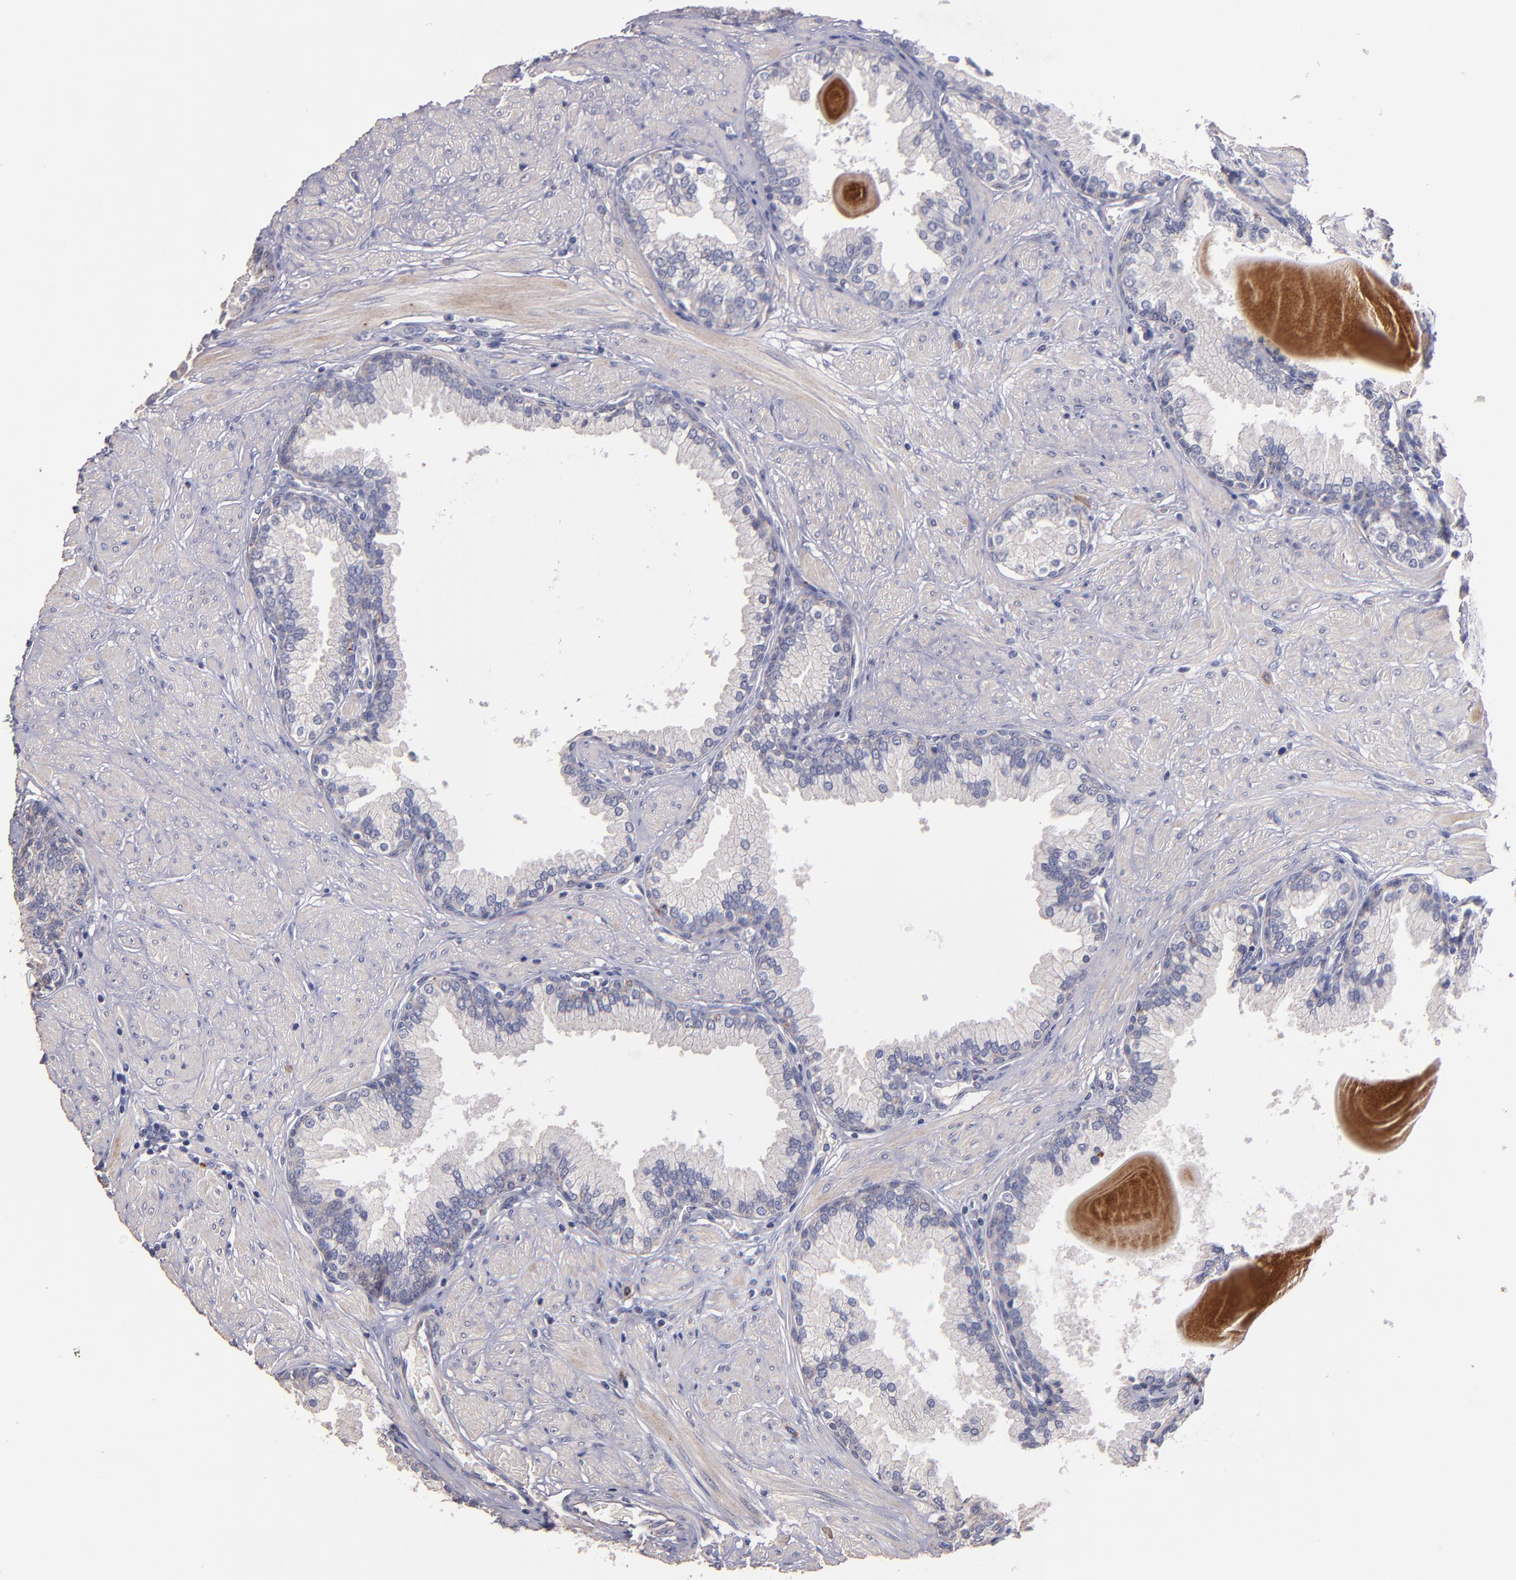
{"staining": {"intensity": "negative", "quantity": "none", "location": "none"}, "tissue": "prostate", "cell_type": "Glandular cells", "image_type": "normal", "snomed": [{"axis": "morphology", "description": "Normal tissue, NOS"}, {"axis": "topography", "description": "Prostate"}], "caption": "The photomicrograph displays no staining of glandular cells in normal prostate. (Brightfield microscopy of DAB immunohistochemistry (IHC) at high magnification).", "gene": "MAGEE1", "patient": {"sex": "male", "age": 51}}